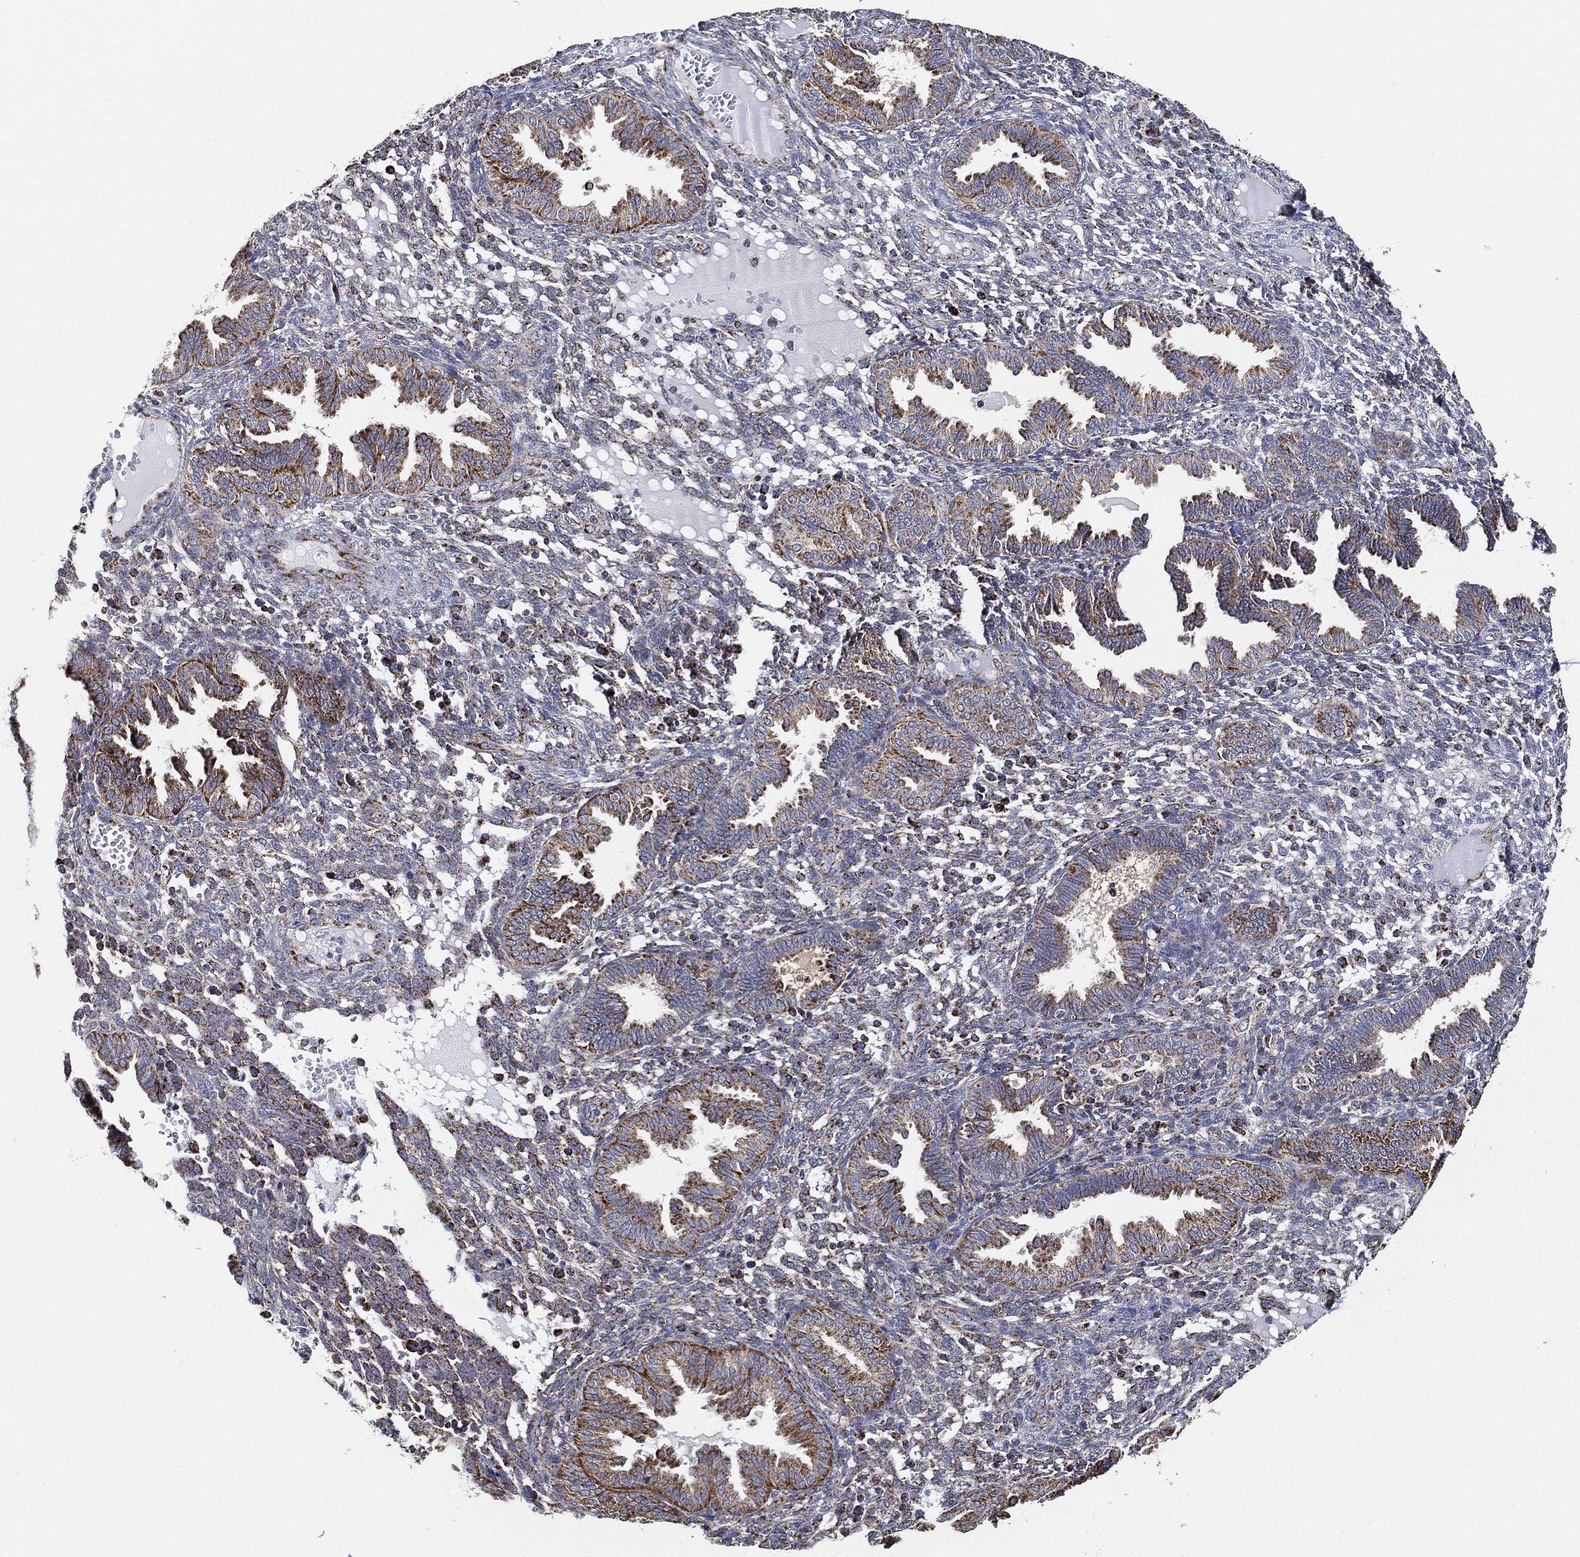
{"staining": {"intensity": "moderate", "quantity": "<25%", "location": "cytoplasmic/membranous"}, "tissue": "endometrium", "cell_type": "Cells in endometrial stroma", "image_type": "normal", "snomed": [{"axis": "morphology", "description": "Normal tissue, NOS"}, {"axis": "topography", "description": "Endometrium"}], "caption": "This histopathology image reveals benign endometrium stained with immunohistochemistry (IHC) to label a protein in brown. The cytoplasmic/membranous of cells in endometrial stroma show moderate positivity for the protein. Nuclei are counter-stained blue.", "gene": "NDUFAB1", "patient": {"sex": "female", "age": 42}}